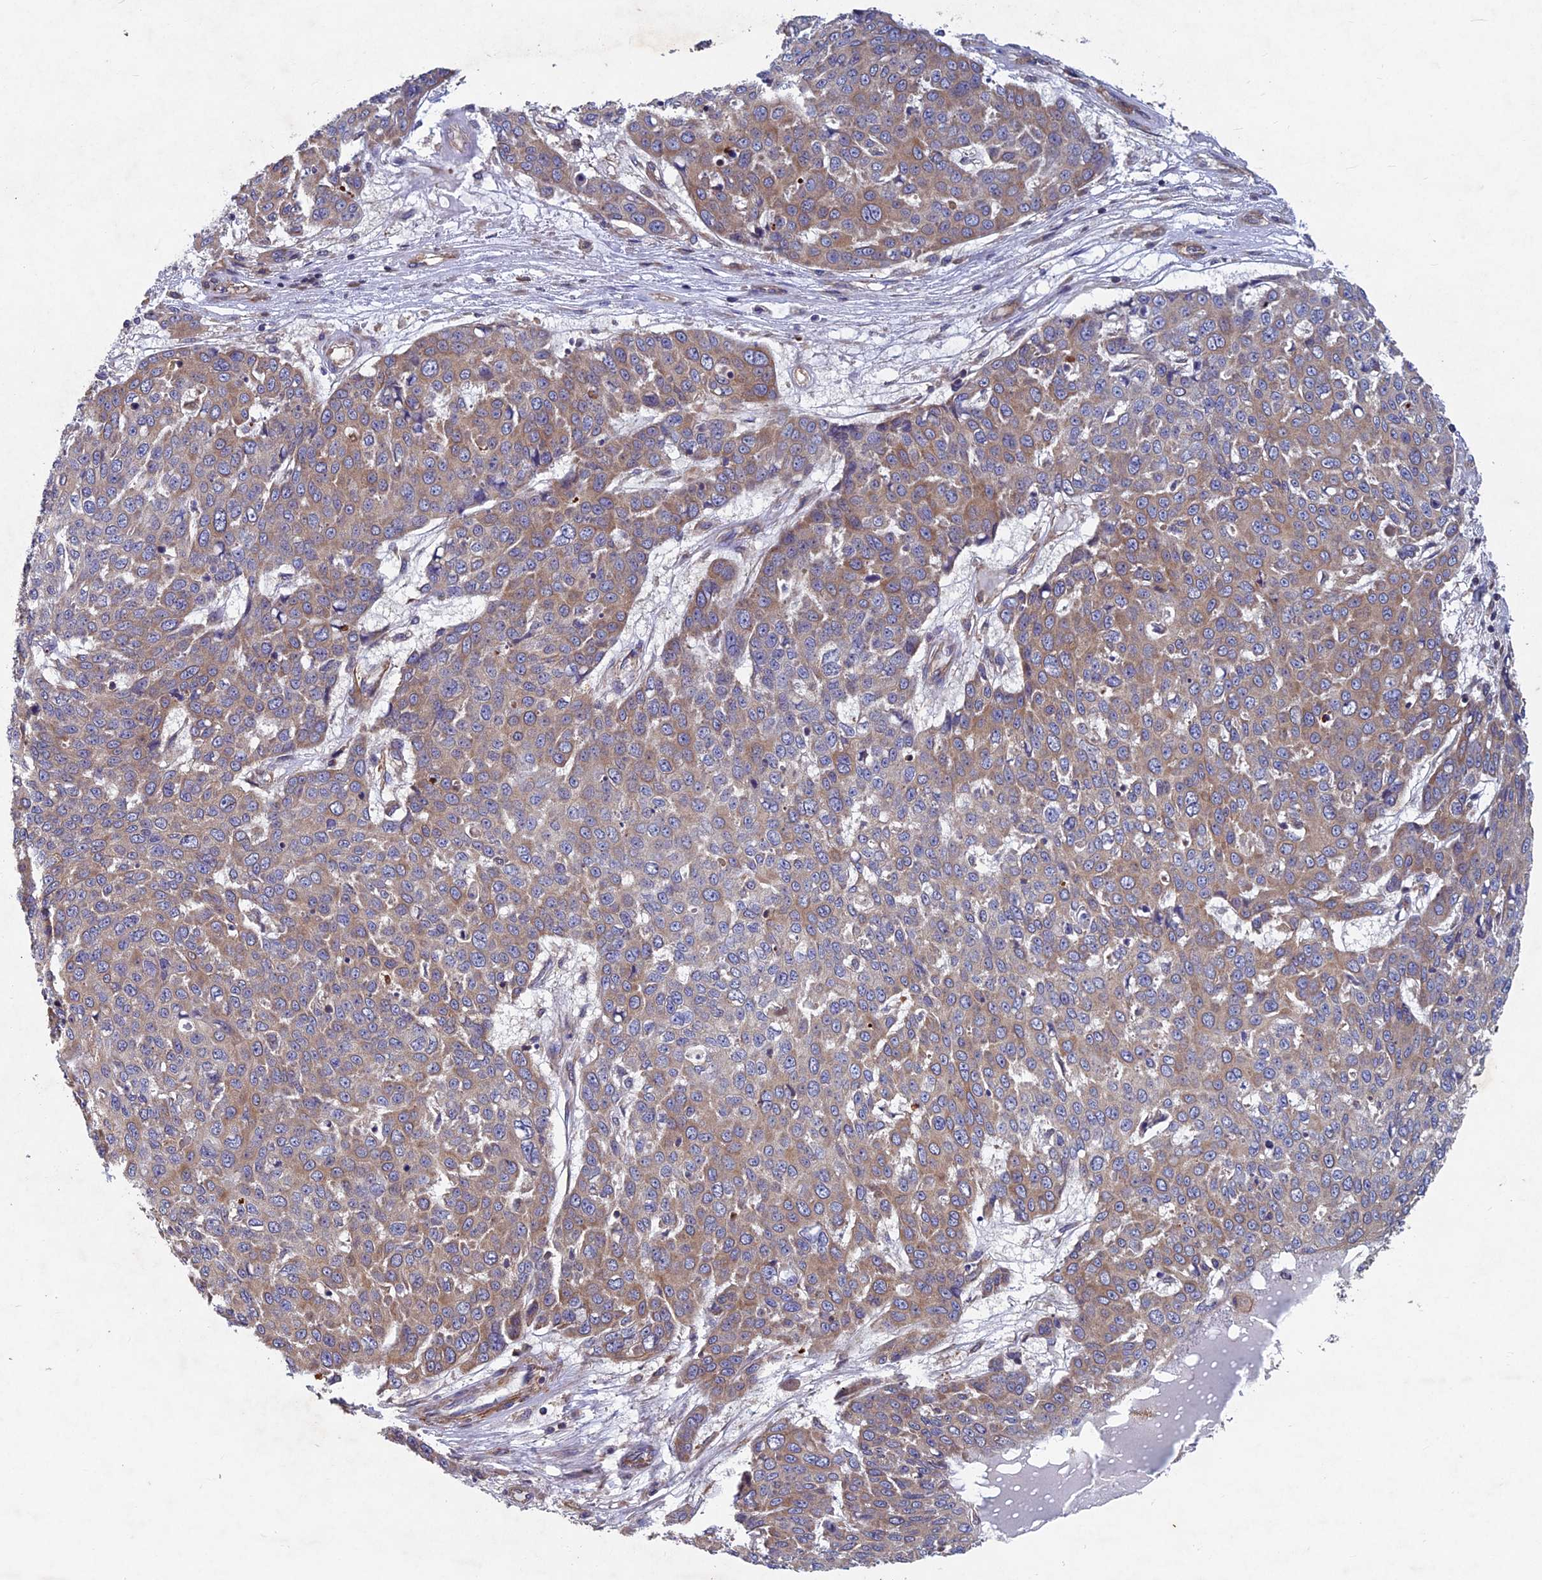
{"staining": {"intensity": "moderate", "quantity": "25%-75%", "location": "cytoplasmic/membranous"}, "tissue": "skin cancer", "cell_type": "Tumor cells", "image_type": "cancer", "snomed": [{"axis": "morphology", "description": "Squamous cell carcinoma, NOS"}, {"axis": "topography", "description": "Skin"}], "caption": "Tumor cells reveal moderate cytoplasmic/membranous staining in approximately 25%-75% of cells in squamous cell carcinoma (skin).", "gene": "NCAPG", "patient": {"sex": "male", "age": 71}}